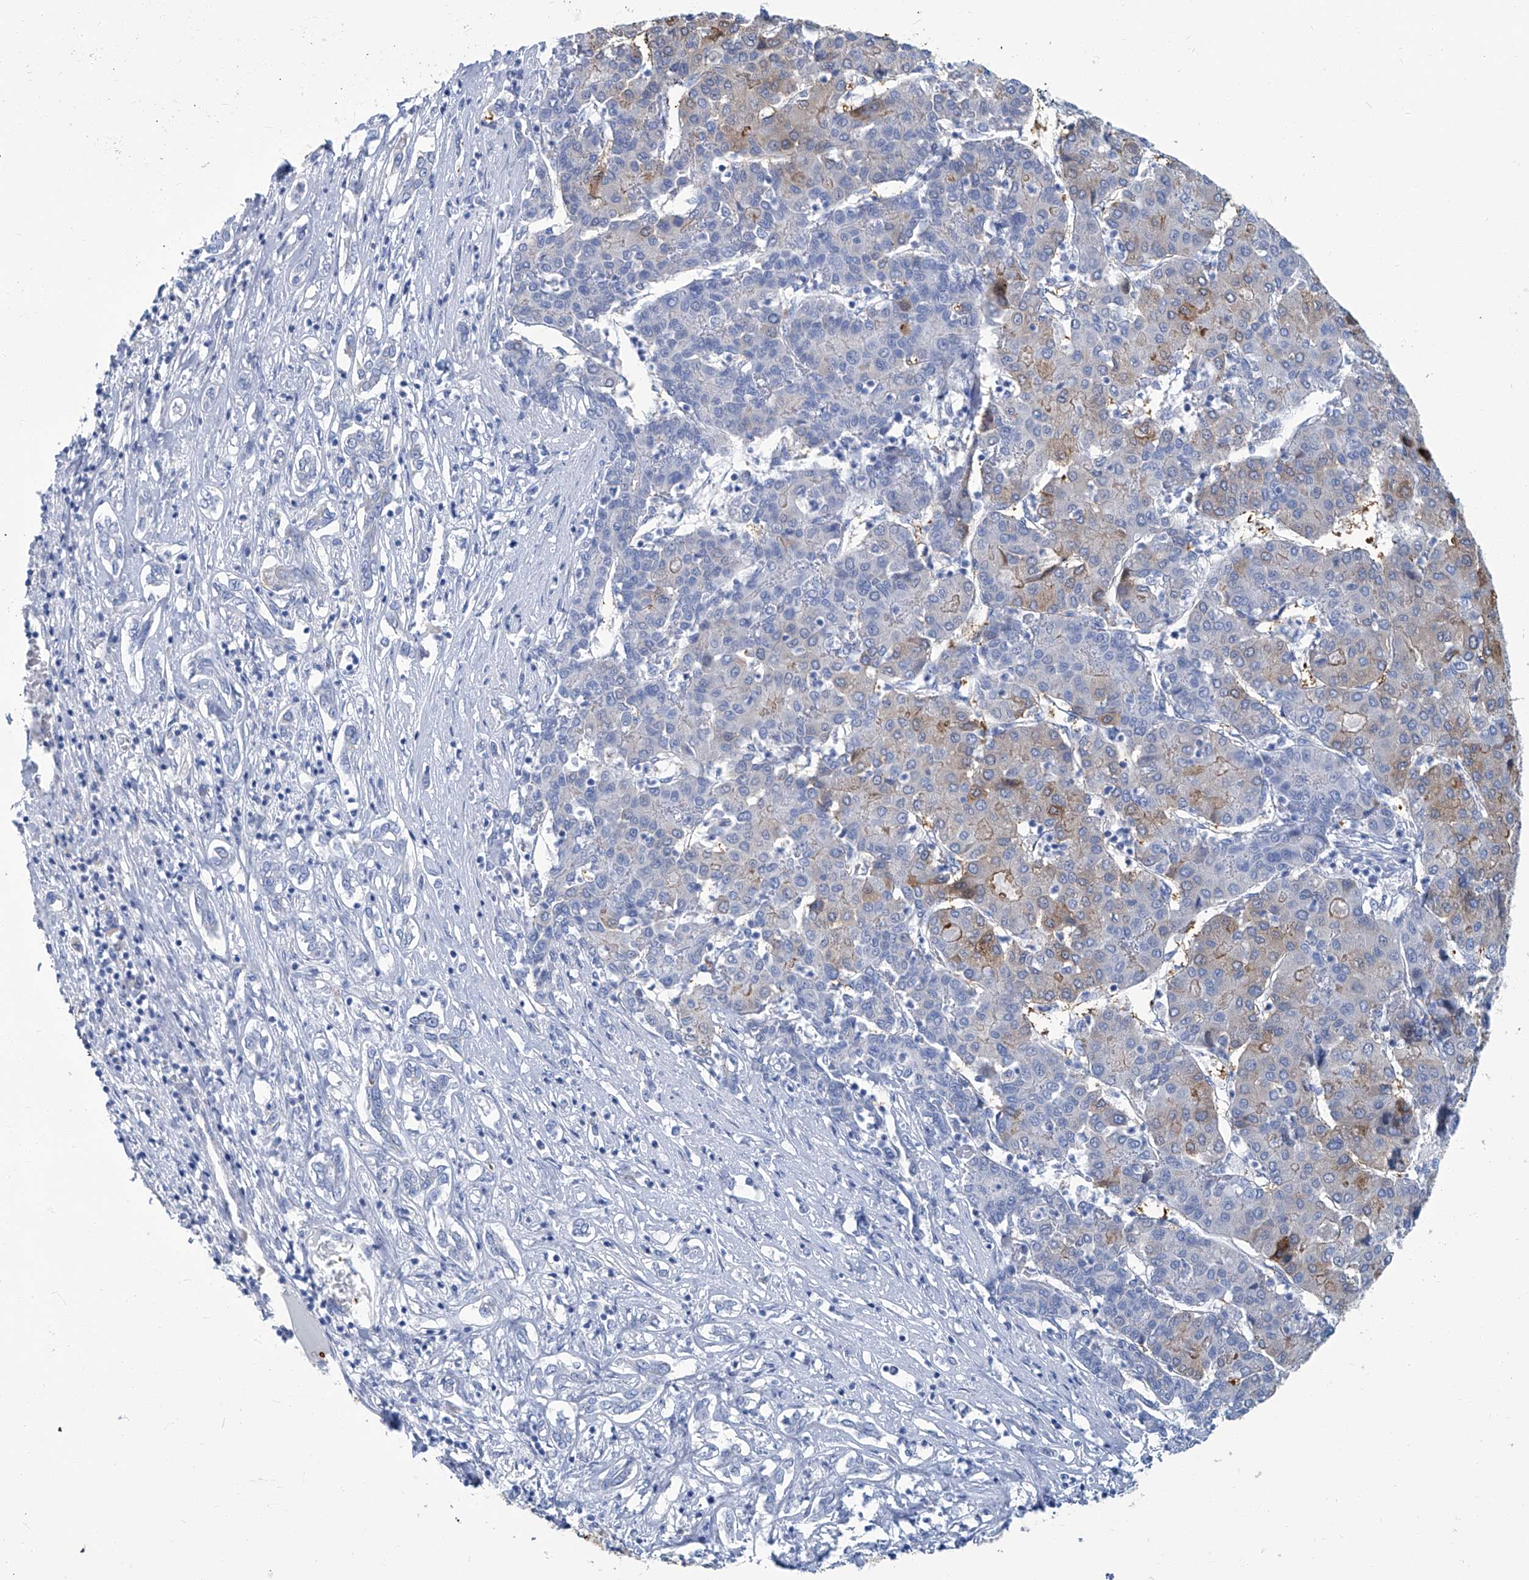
{"staining": {"intensity": "weak", "quantity": "25%-75%", "location": "cytoplasmic/membranous"}, "tissue": "liver cancer", "cell_type": "Tumor cells", "image_type": "cancer", "snomed": [{"axis": "morphology", "description": "Carcinoma, Hepatocellular, NOS"}, {"axis": "topography", "description": "Liver"}], "caption": "IHC staining of hepatocellular carcinoma (liver), which exhibits low levels of weak cytoplasmic/membranous expression in approximately 25%-75% of tumor cells indicating weak cytoplasmic/membranous protein positivity. The staining was performed using DAB (3,3'-diaminobenzidine) (brown) for protein detection and nuclei were counterstained in hematoxylin (blue).", "gene": "PFKL", "patient": {"sex": "male", "age": 65}}